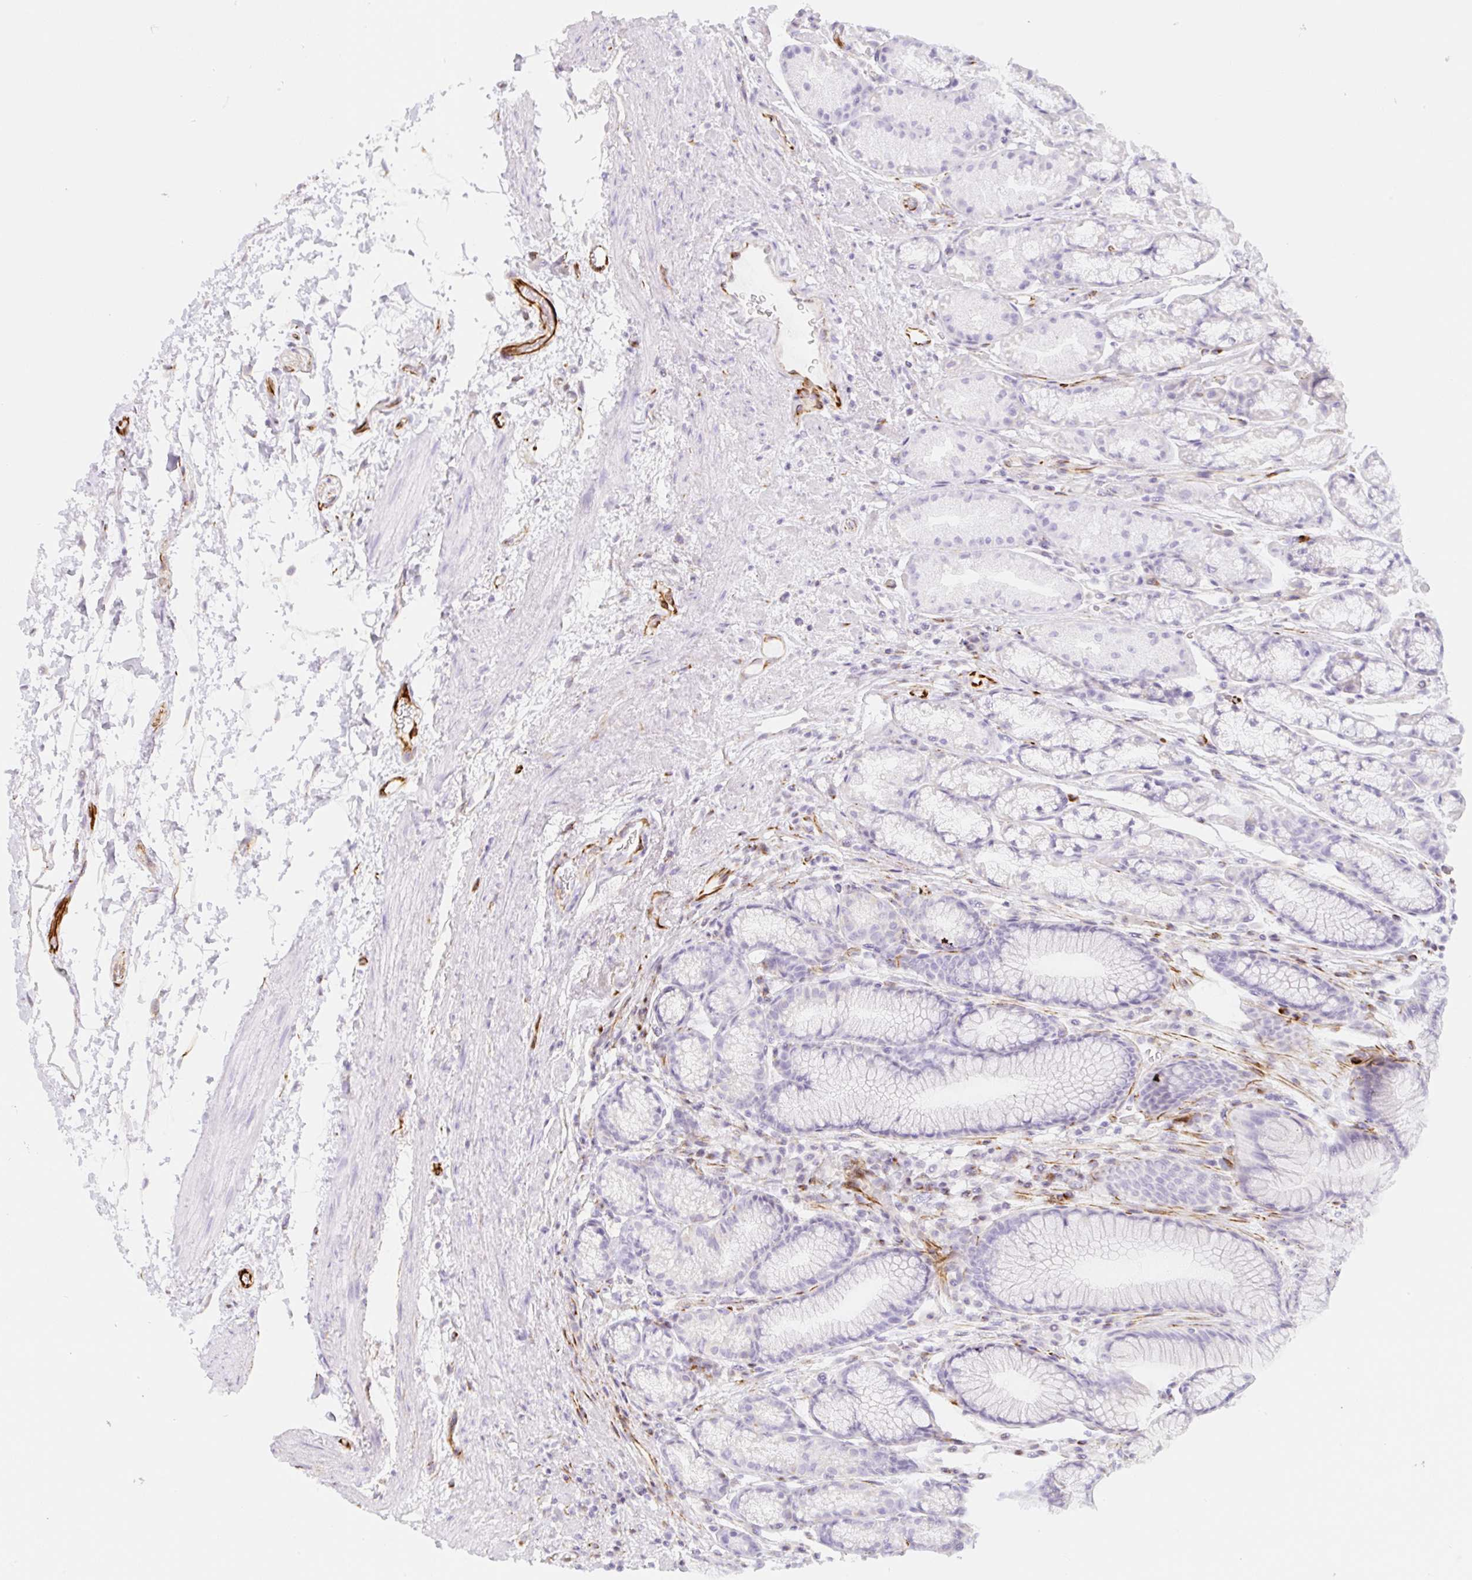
{"staining": {"intensity": "negative", "quantity": "none", "location": "none"}, "tissue": "stomach", "cell_type": "Glandular cells", "image_type": "normal", "snomed": [{"axis": "morphology", "description": "Normal tissue, NOS"}, {"axis": "topography", "description": "Stomach, lower"}], "caption": "Glandular cells show no significant protein expression in benign stomach. The staining is performed using DAB (3,3'-diaminobenzidine) brown chromogen with nuclei counter-stained in using hematoxylin.", "gene": "ZNF689", "patient": {"sex": "male", "age": 67}}